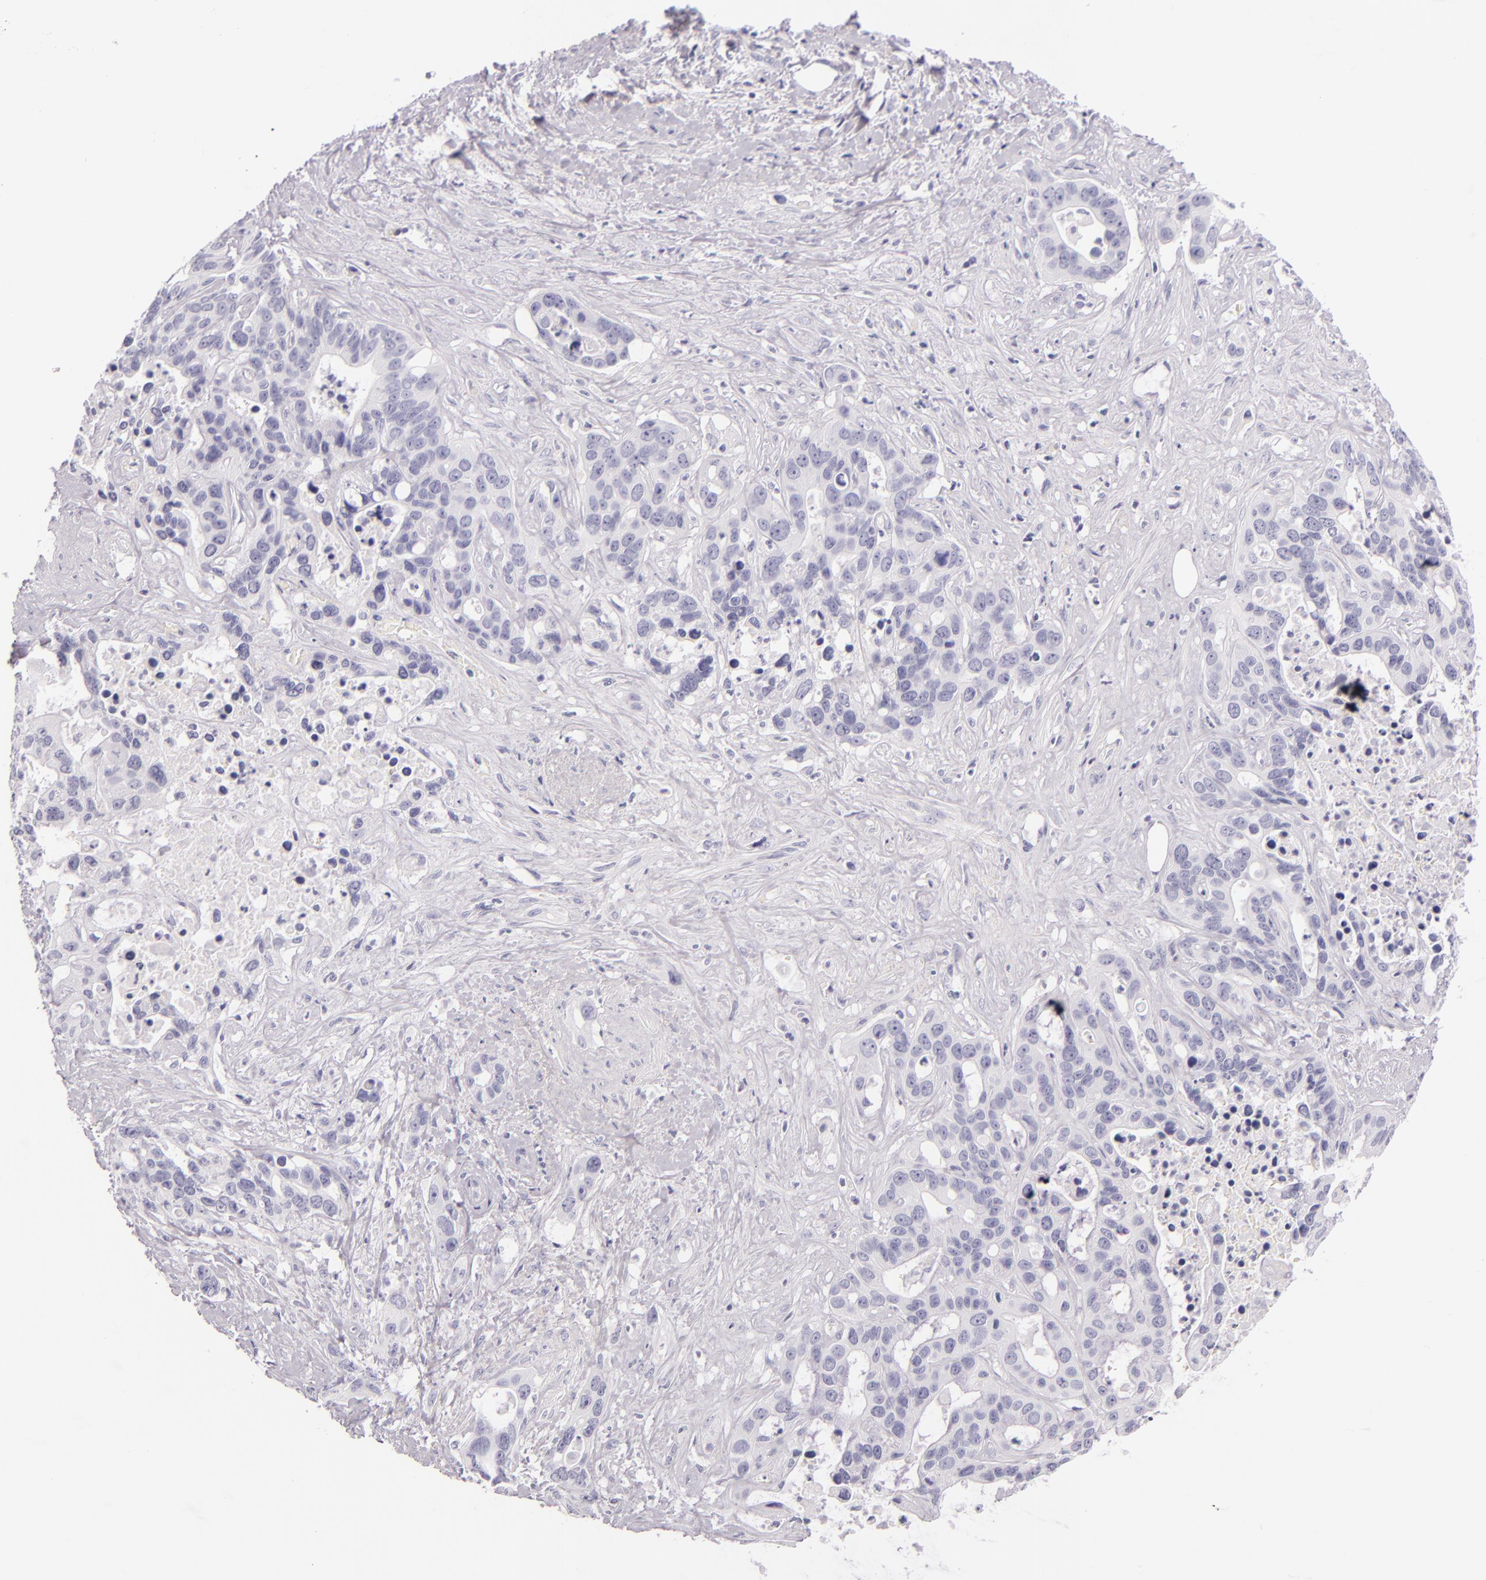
{"staining": {"intensity": "negative", "quantity": "none", "location": "none"}, "tissue": "liver cancer", "cell_type": "Tumor cells", "image_type": "cancer", "snomed": [{"axis": "morphology", "description": "Cholangiocarcinoma"}, {"axis": "topography", "description": "Liver"}], "caption": "Tumor cells show no significant staining in liver cancer (cholangiocarcinoma).", "gene": "INA", "patient": {"sex": "female", "age": 65}}